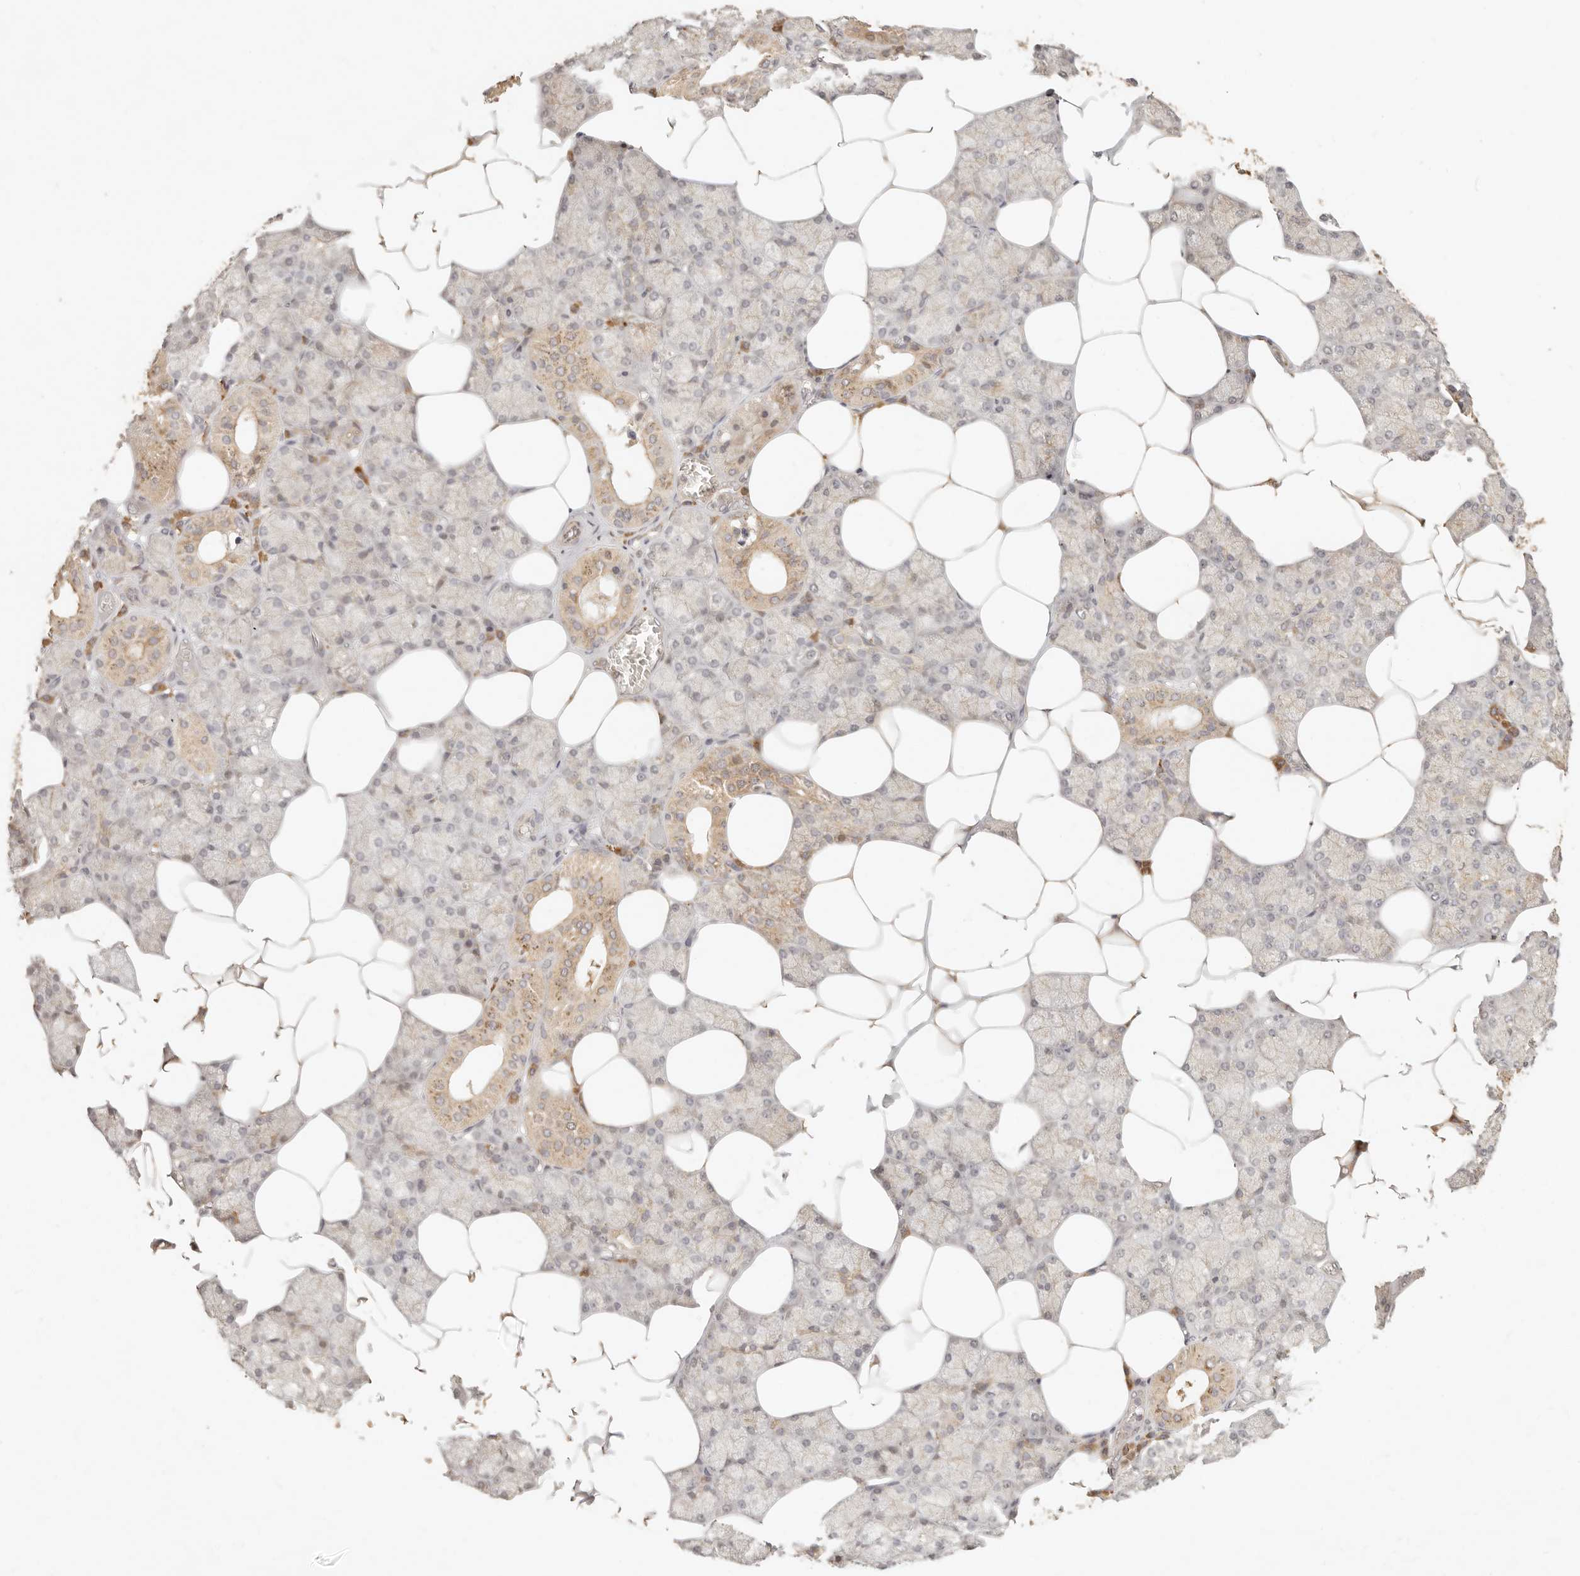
{"staining": {"intensity": "moderate", "quantity": "25%-75%", "location": "cytoplasmic/membranous"}, "tissue": "salivary gland", "cell_type": "Glandular cells", "image_type": "normal", "snomed": [{"axis": "morphology", "description": "Normal tissue, NOS"}, {"axis": "topography", "description": "Salivary gland"}], "caption": "Unremarkable salivary gland was stained to show a protein in brown. There is medium levels of moderate cytoplasmic/membranous positivity in approximately 25%-75% of glandular cells.", "gene": "TIMM17A", "patient": {"sex": "male", "age": 62}}